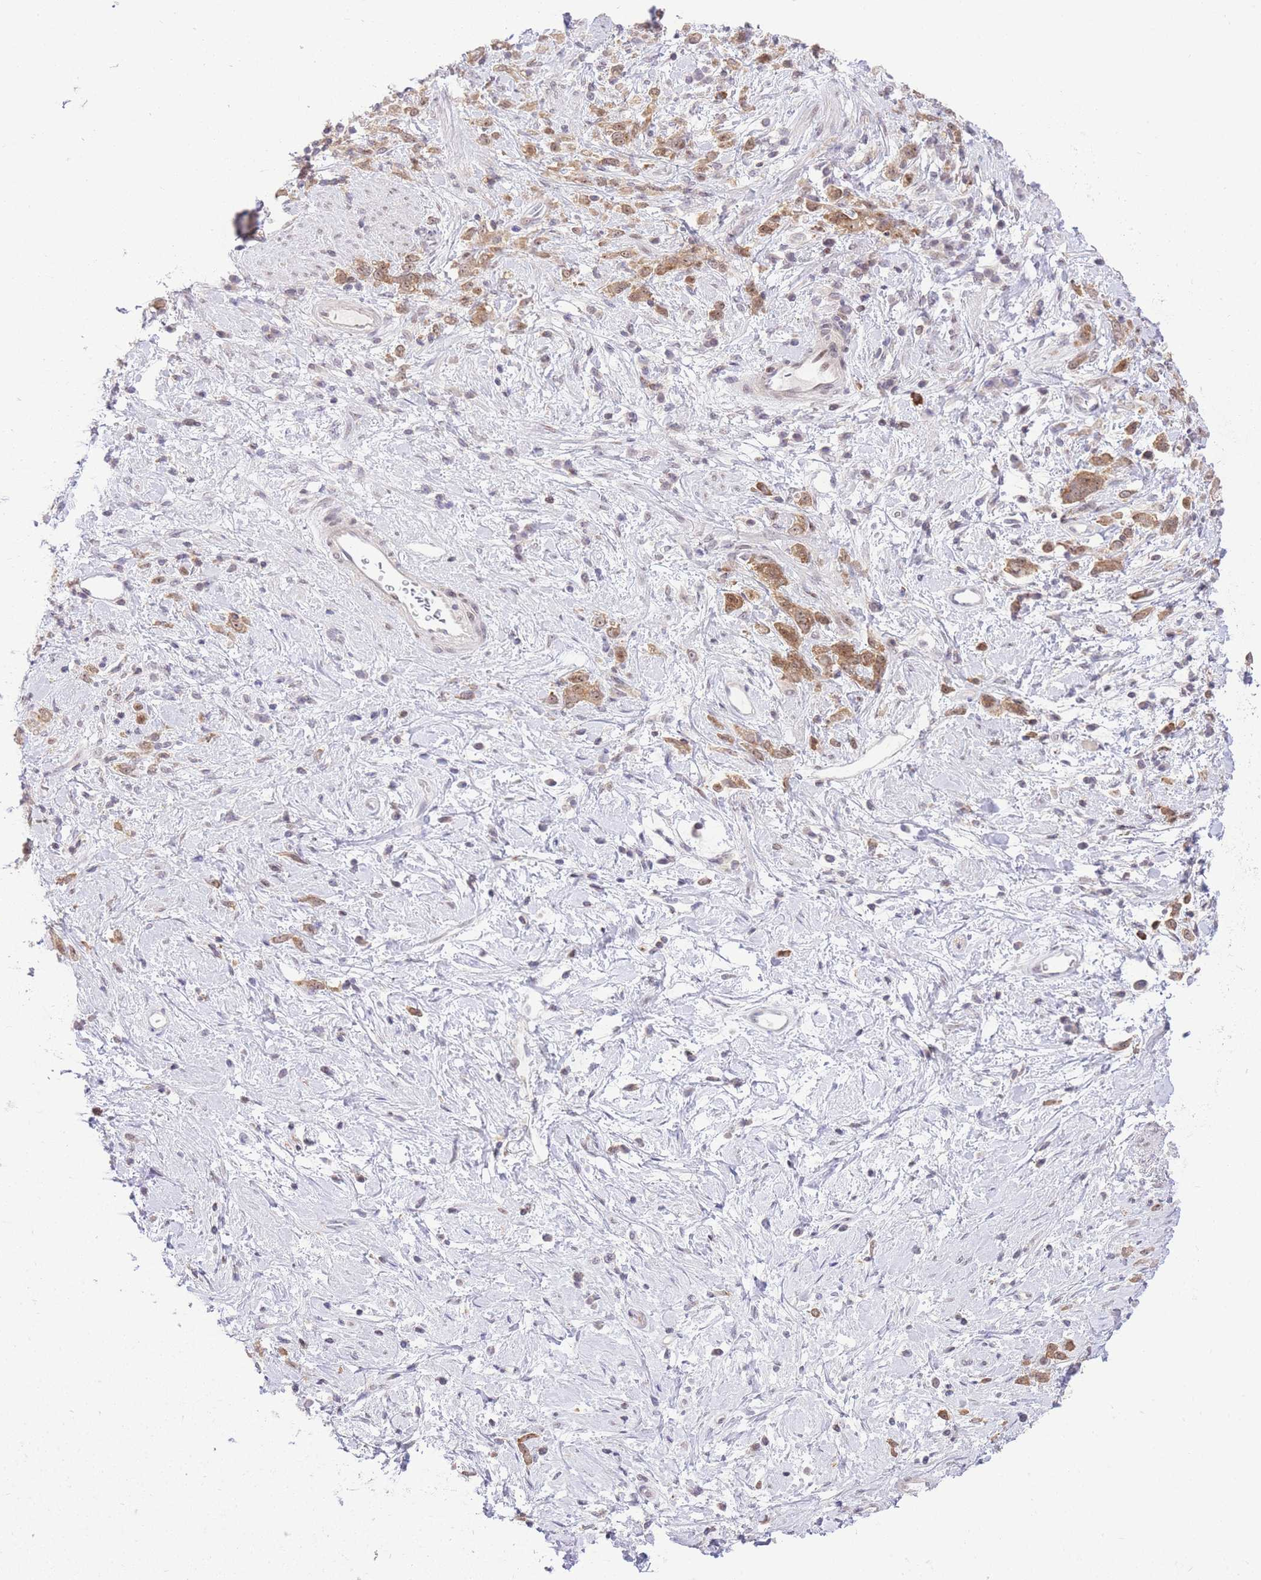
{"staining": {"intensity": "moderate", "quantity": ">75%", "location": "cytoplasmic/membranous"}, "tissue": "stomach cancer", "cell_type": "Tumor cells", "image_type": "cancer", "snomed": [{"axis": "morphology", "description": "Adenocarcinoma, NOS"}, {"axis": "topography", "description": "Stomach"}], "caption": "A brown stain shows moderate cytoplasmic/membranous expression of a protein in adenocarcinoma (stomach) tumor cells.", "gene": "STK39", "patient": {"sex": "female", "age": 60}}